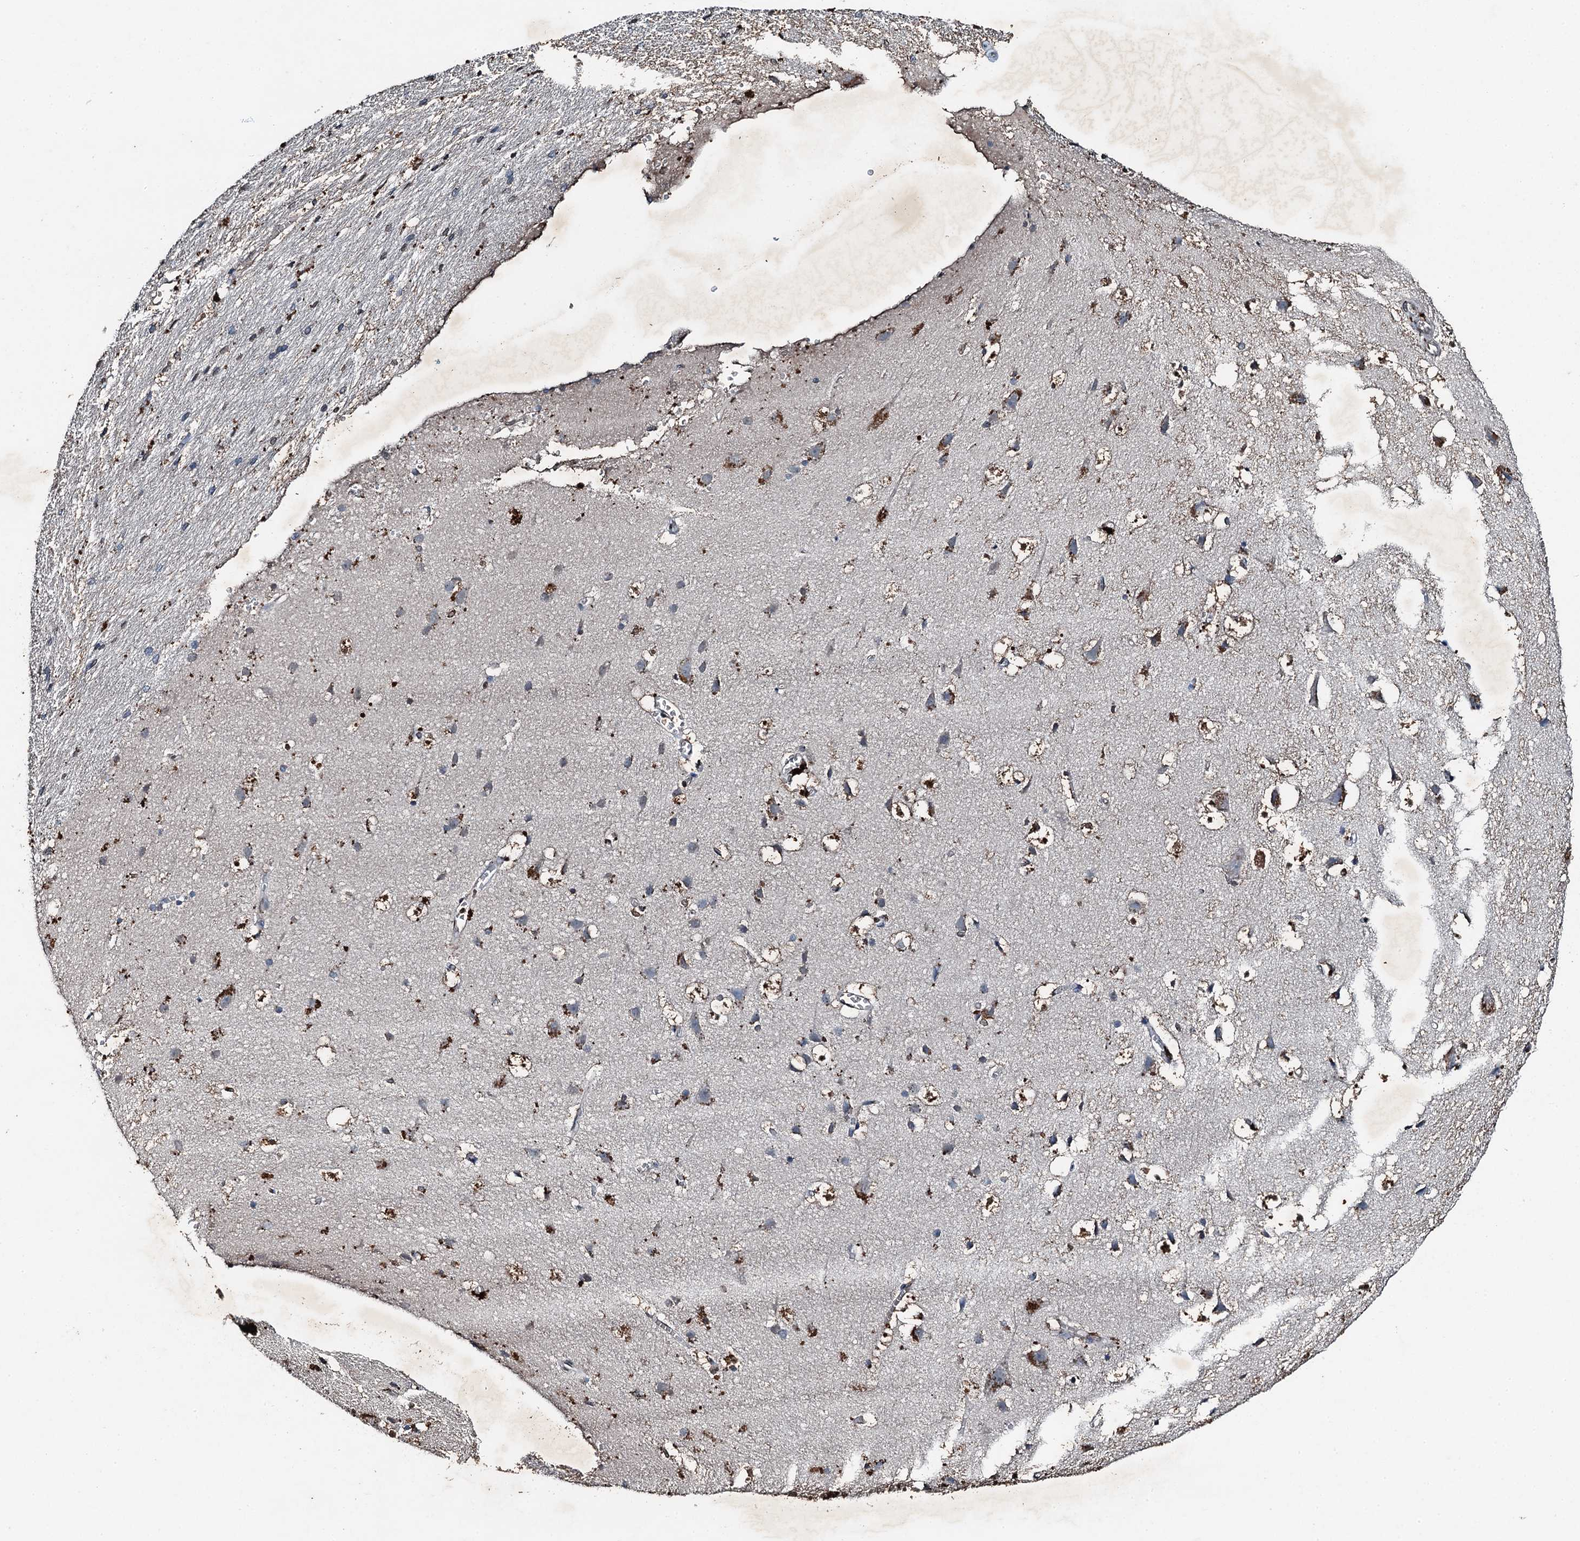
{"staining": {"intensity": "negative", "quantity": "none", "location": "none"}, "tissue": "cerebral cortex", "cell_type": "Endothelial cells", "image_type": "normal", "snomed": [{"axis": "morphology", "description": "Normal tissue, NOS"}, {"axis": "topography", "description": "Cerebral cortex"}], "caption": "Immunohistochemistry photomicrograph of normal cerebral cortex: human cerebral cortex stained with DAB (3,3'-diaminobenzidine) displays no significant protein staining in endothelial cells. Nuclei are stained in blue.", "gene": "TCTN1", "patient": {"sex": "male", "age": 54}}